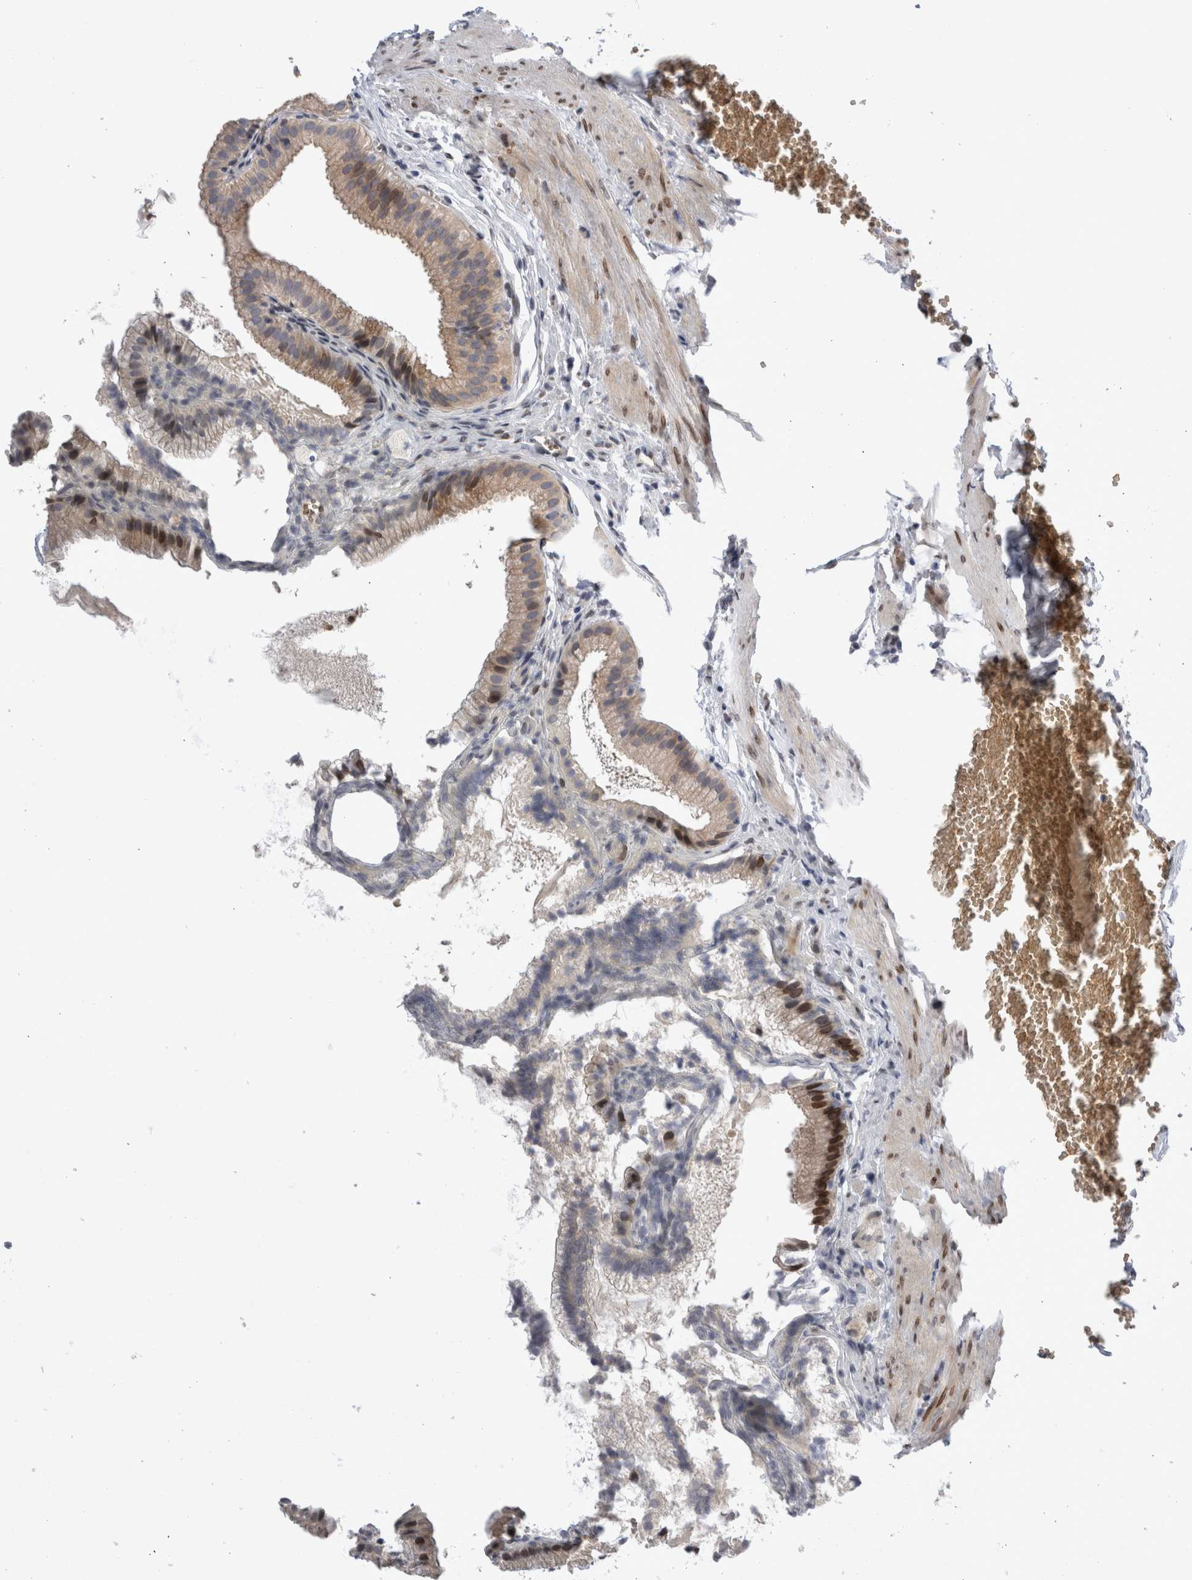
{"staining": {"intensity": "moderate", "quantity": ">75%", "location": "cytoplasmic/membranous,nuclear"}, "tissue": "gallbladder", "cell_type": "Glandular cells", "image_type": "normal", "snomed": [{"axis": "morphology", "description": "Normal tissue, NOS"}, {"axis": "topography", "description": "Gallbladder"}], "caption": "Human gallbladder stained for a protein (brown) demonstrates moderate cytoplasmic/membranous,nuclear positive staining in approximately >75% of glandular cells.", "gene": "DMTN", "patient": {"sex": "male", "age": 38}}